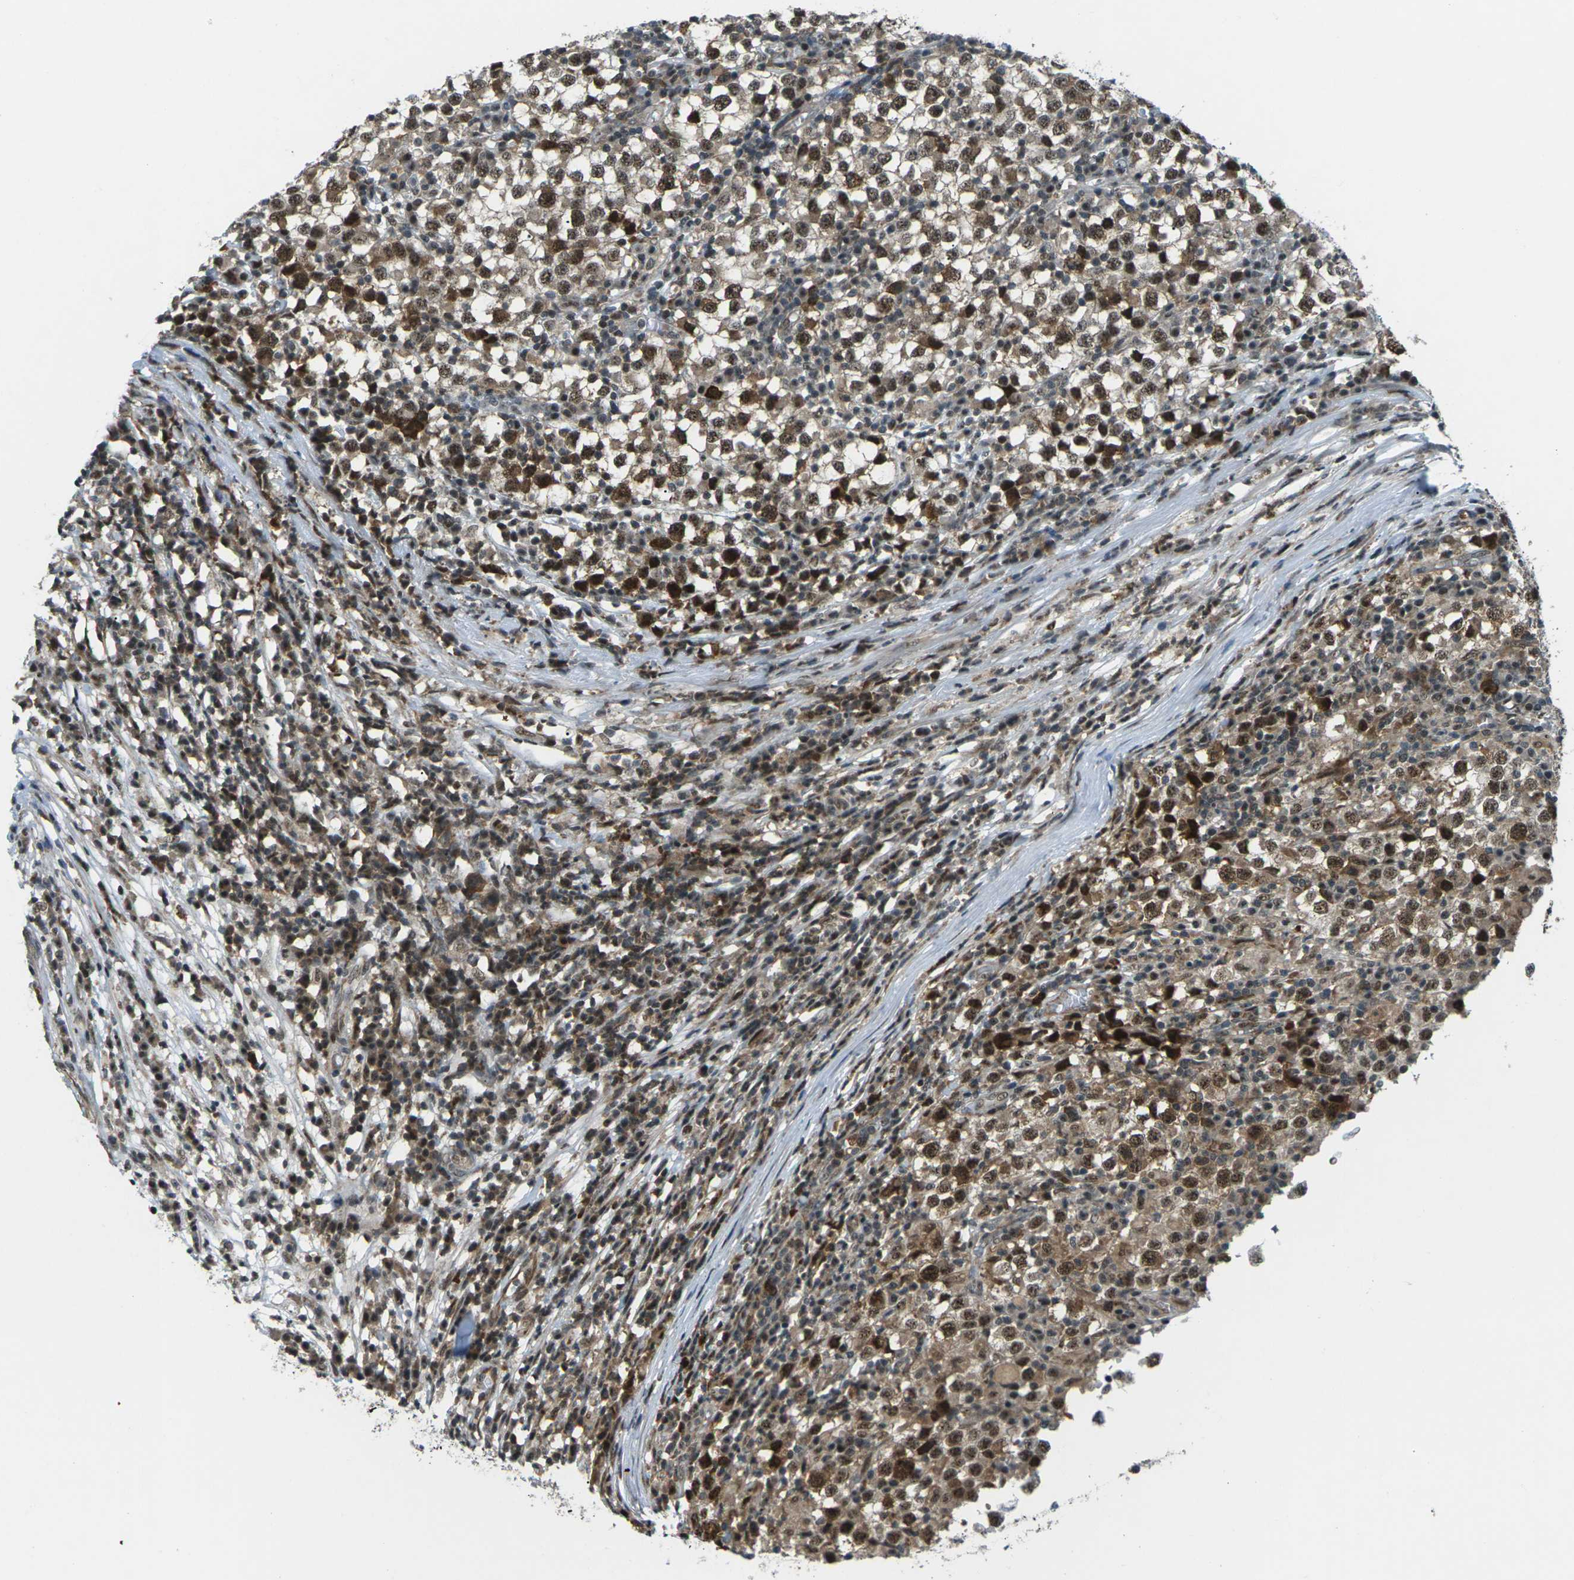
{"staining": {"intensity": "strong", "quantity": ">75%", "location": "cytoplasmic/membranous,nuclear"}, "tissue": "testis cancer", "cell_type": "Tumor cells", "image_type": "cancer", "snomed": [{"axis": "morphology", "description": "Seminoma, NOS"}, {"axis": "topography", "description": "Testis"}], "caption": "Human seminoma (testis) stained for a protein (brown) demonstrates strong cytoplasmic/membranous and nuclear positive expression in approximately >75% of tumor cells.", "gene": "UBE2S", "patient": {"sex": "male", "age": 65}}